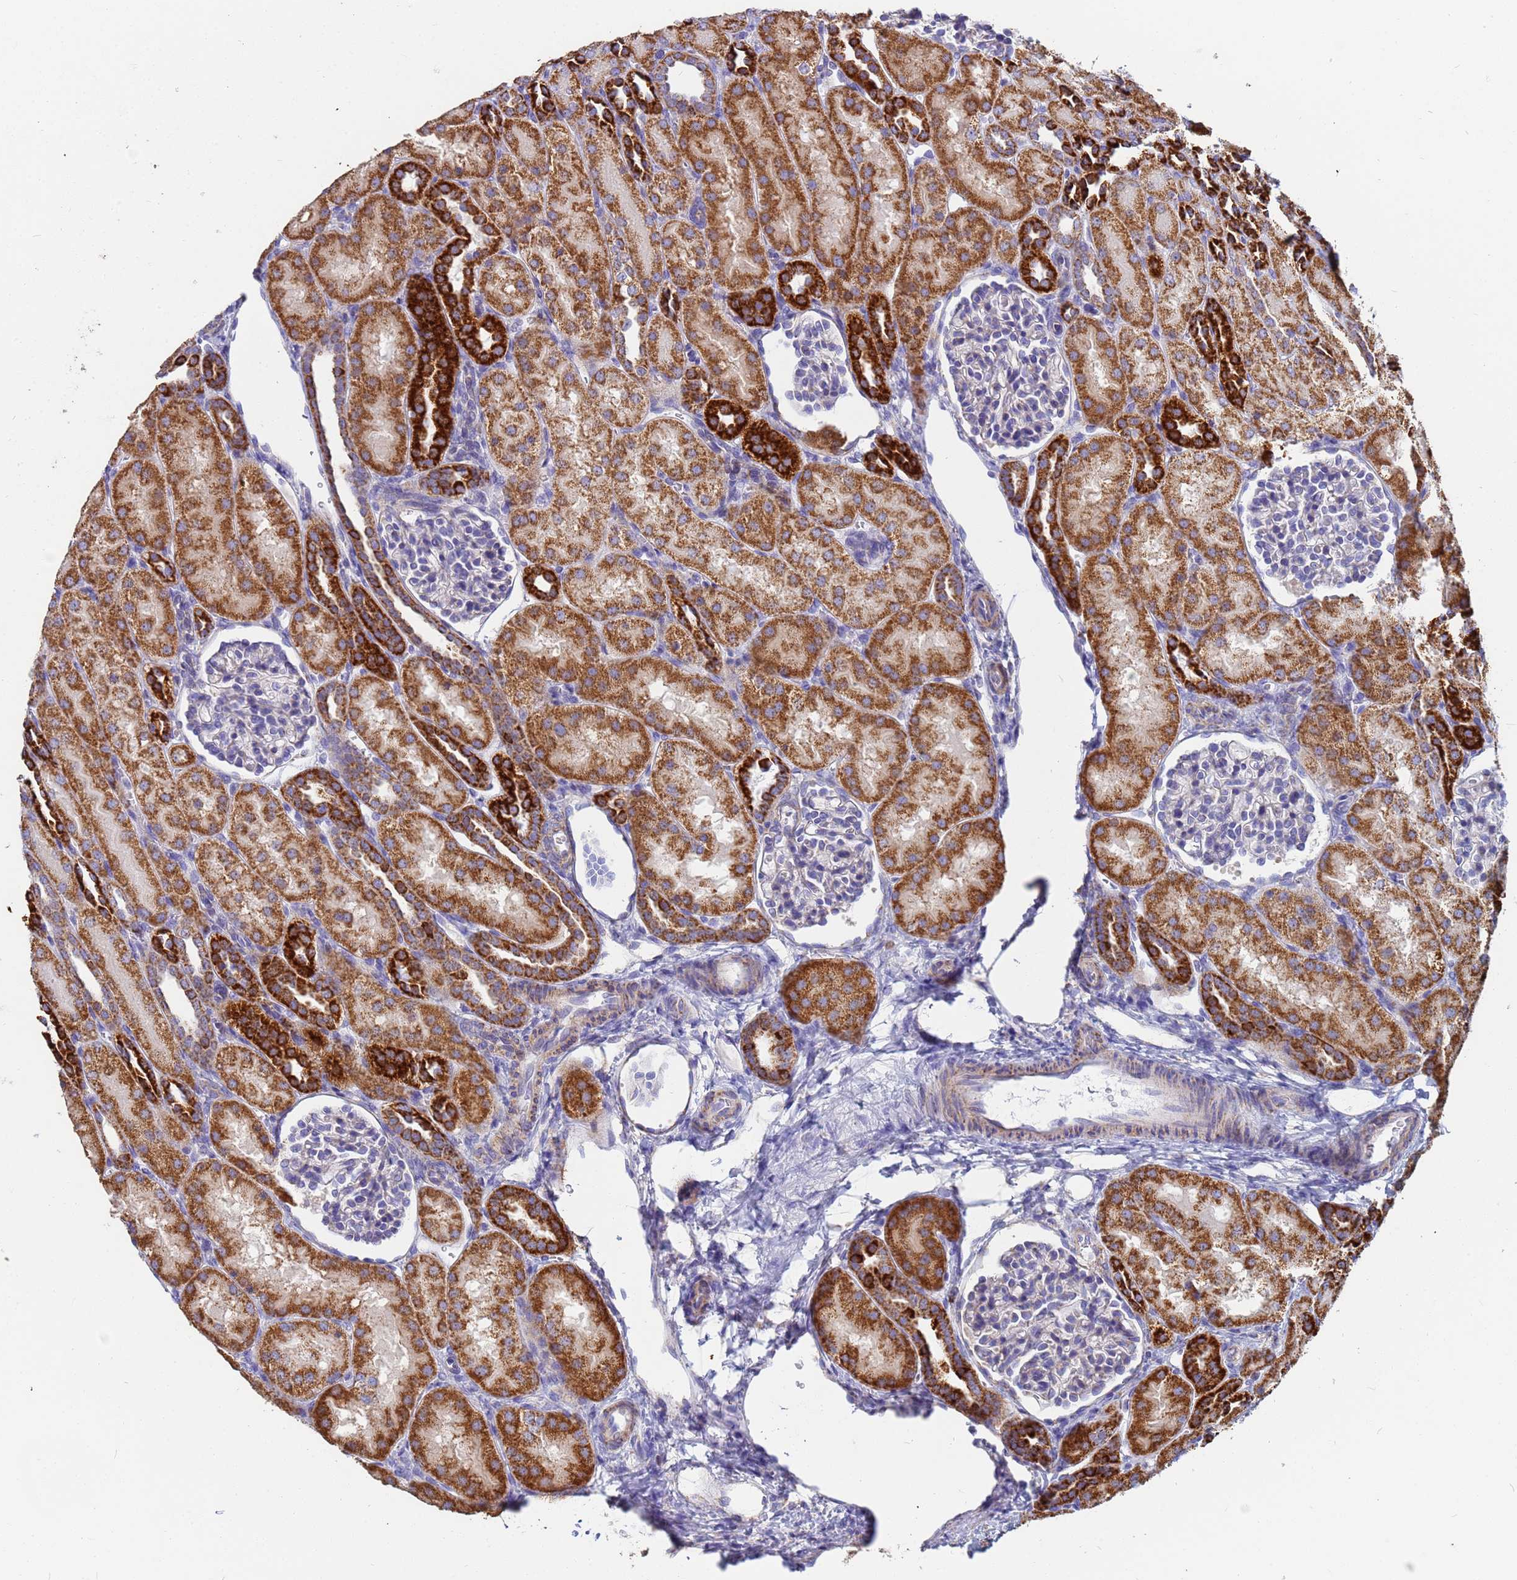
{"staining": {"intensity": "negative", "quantity": "none", "location": "none"}, "tissue": "kidney", "cell_type": "Cells in glomeruli", "image_type": "normal", "snomed": [{"axis": "morphology", "description": "Normal tissue, NOS"}, {"axis": "topography", "description": "Kidney"}], "caption": "DAB (3,3'-diaminobenzidine) immunohistochemical staining of normal human kidney exhibits no significant expression in cells in glomeruli.", "gene": "UQCRHL", "patient": {"sex": "male", "age": 1}}